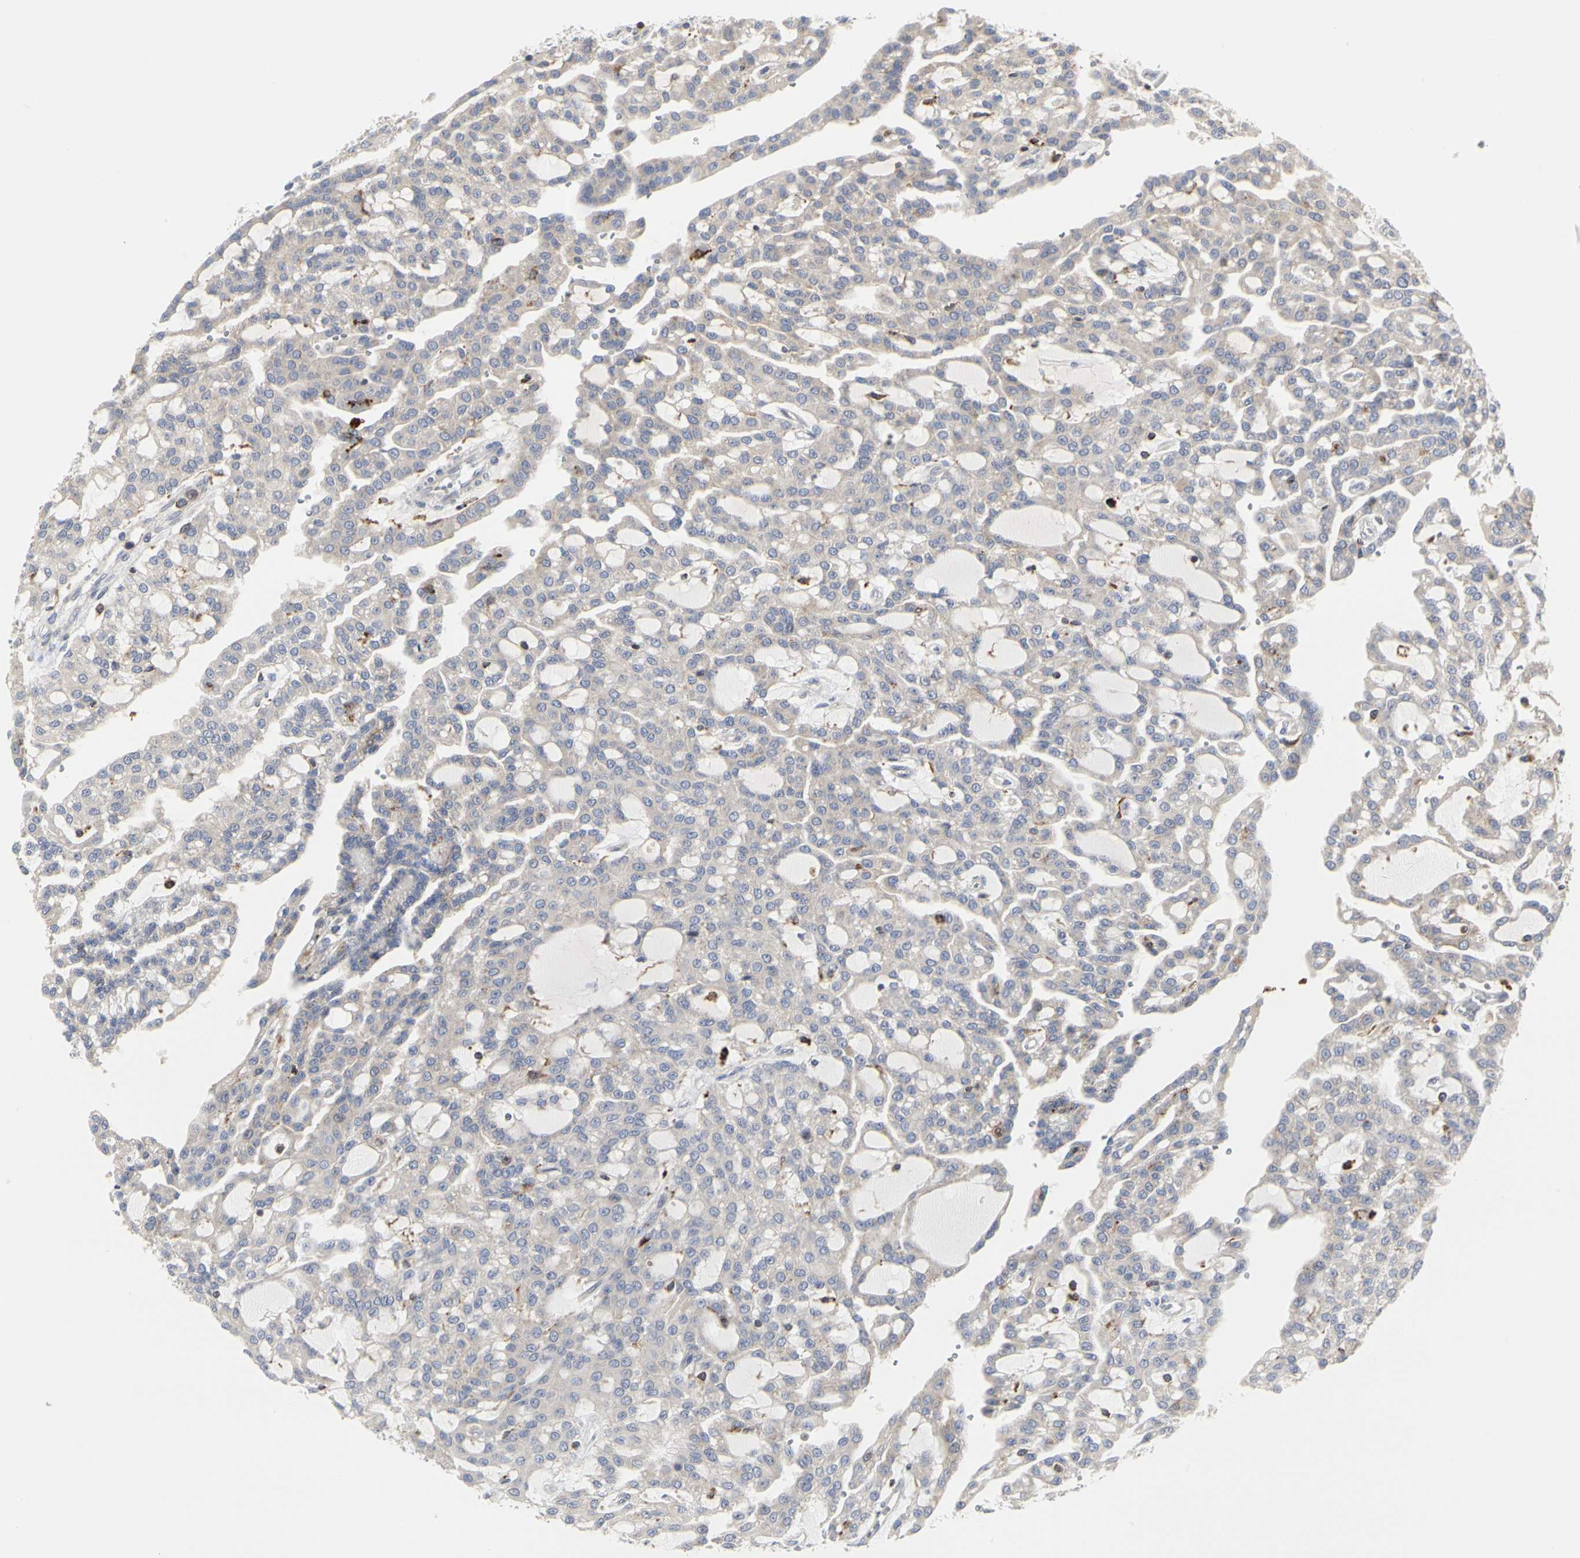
{"staining": {"intensity": "negative", "quantity": "none", "location": "none"}, "tissue": "renal cancer", "cell_type": "Tumor cells", "image_type": "cancer", "snomed": [{"axis": "morphology", "description": "Adenocarcinoma, NOS"}, {"axis": "topography", "description": "Kidney"}], "caption": "Tumor cells are negative for protein expression in human adenocarcinoma (renal). (DAB (3,3'-diaminobenzidine) IHC visualized using brightfield microscopy, high magnification).", "gene": "NAPG", "patient": {"sex": "male", "age": 63}}